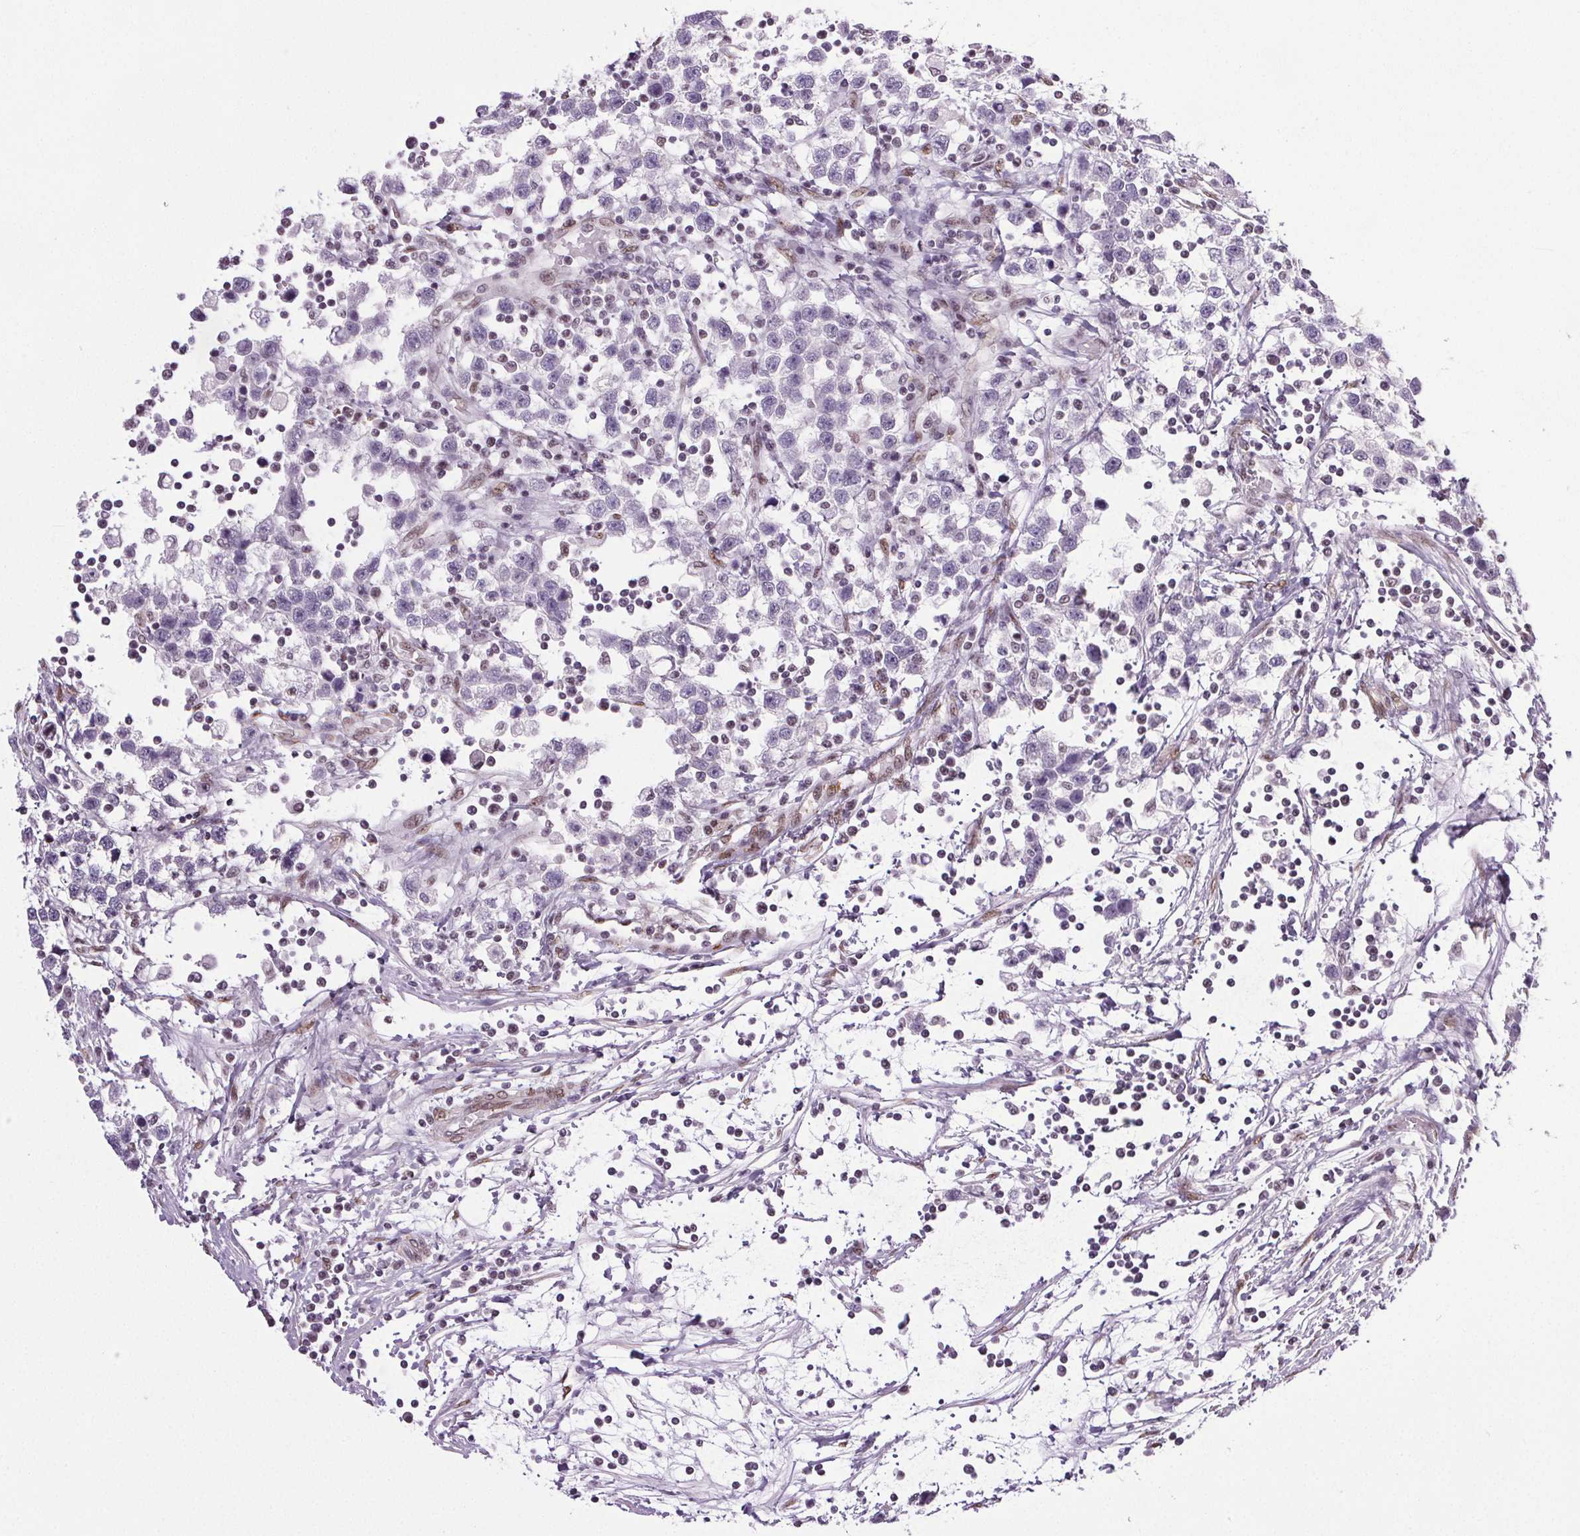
{"staining": {"intensity": "negative", "quantity": "none", "location": "none"}, "tissue": "testis cancer", "cell_type": "Tumor cells", "image_type": "cancer", "snomed": [{"axis": "morphology", "description": "Seminoma, NOS"}, {"axis": "topography", "description": "Testis"}], "caption": "This image is of seminoma (testis) stained with IHC to label a protein in brown with the nuclei are counter-stained blue. There is no positivity in tumor cells. (DAB (3,3'-diaminobenzidine) IHC visualized using brightfield microscopy, high magnification).", "gene": "GP6", "patient": {"sex": "male", "age": 34}}